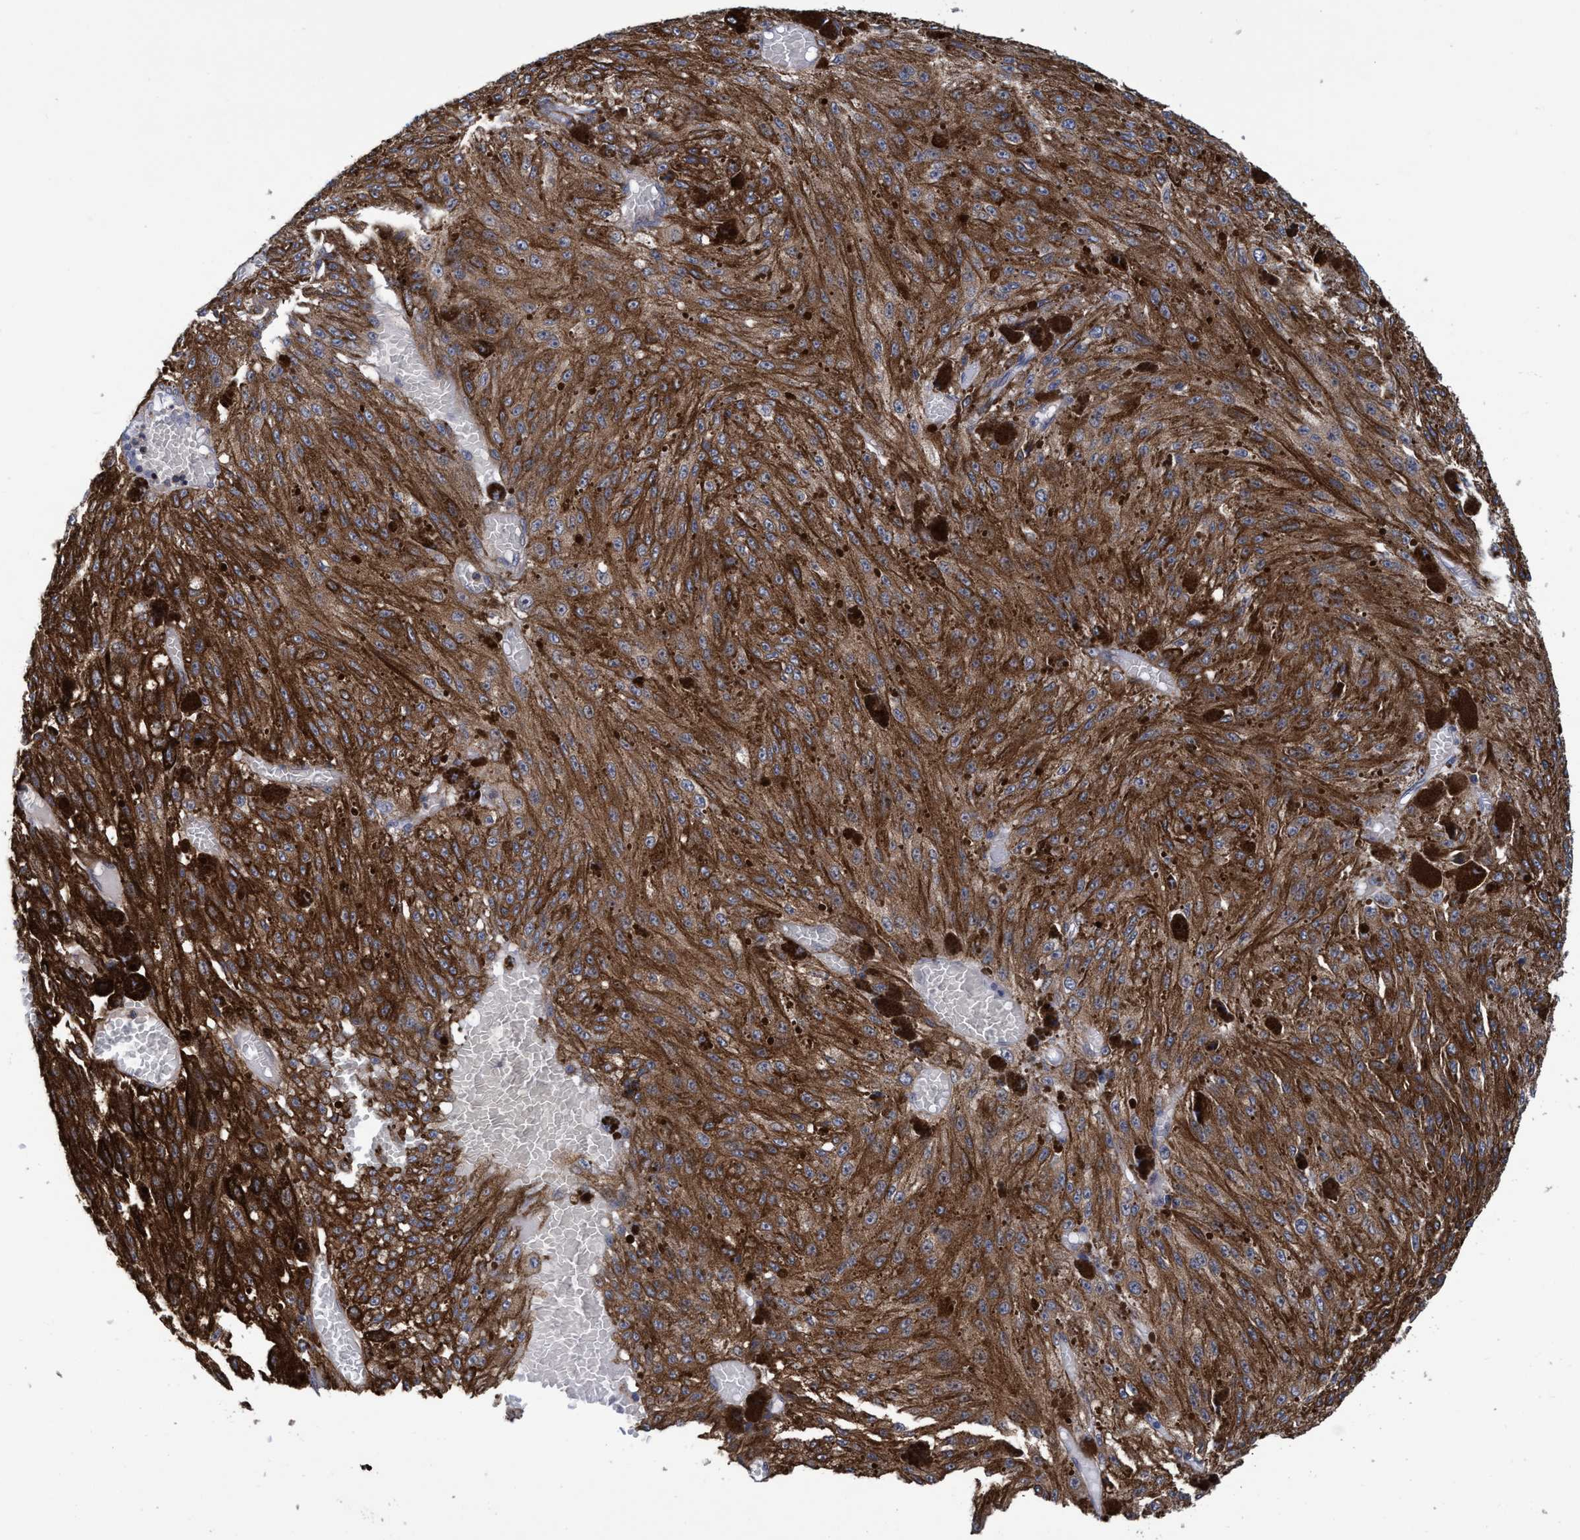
{"staining": {"intensity": "moderate", "quantity": ">75%", "location": "cytoplasmic/membranous"}, "tissue": "melanoma", "cell_type": "Tumor cells", "image_type": "cancer", "snomed": [{"axis": "morphology", "description": "Malignant melanoma, NOS"}, {"axis": "topography", "description": "Other"}], "caption": "Melanoma stained with immunohistochemistry displays moderate cytoplasmic/membranous staining in approximately >75% of tumor cells. Using DAB (brown) and hematoxylin (blue) stains, captured at high magnification using brightfield microscopy.", "gene": "CALCOCO2", "patient": {"sex": "male", "age": 79}}